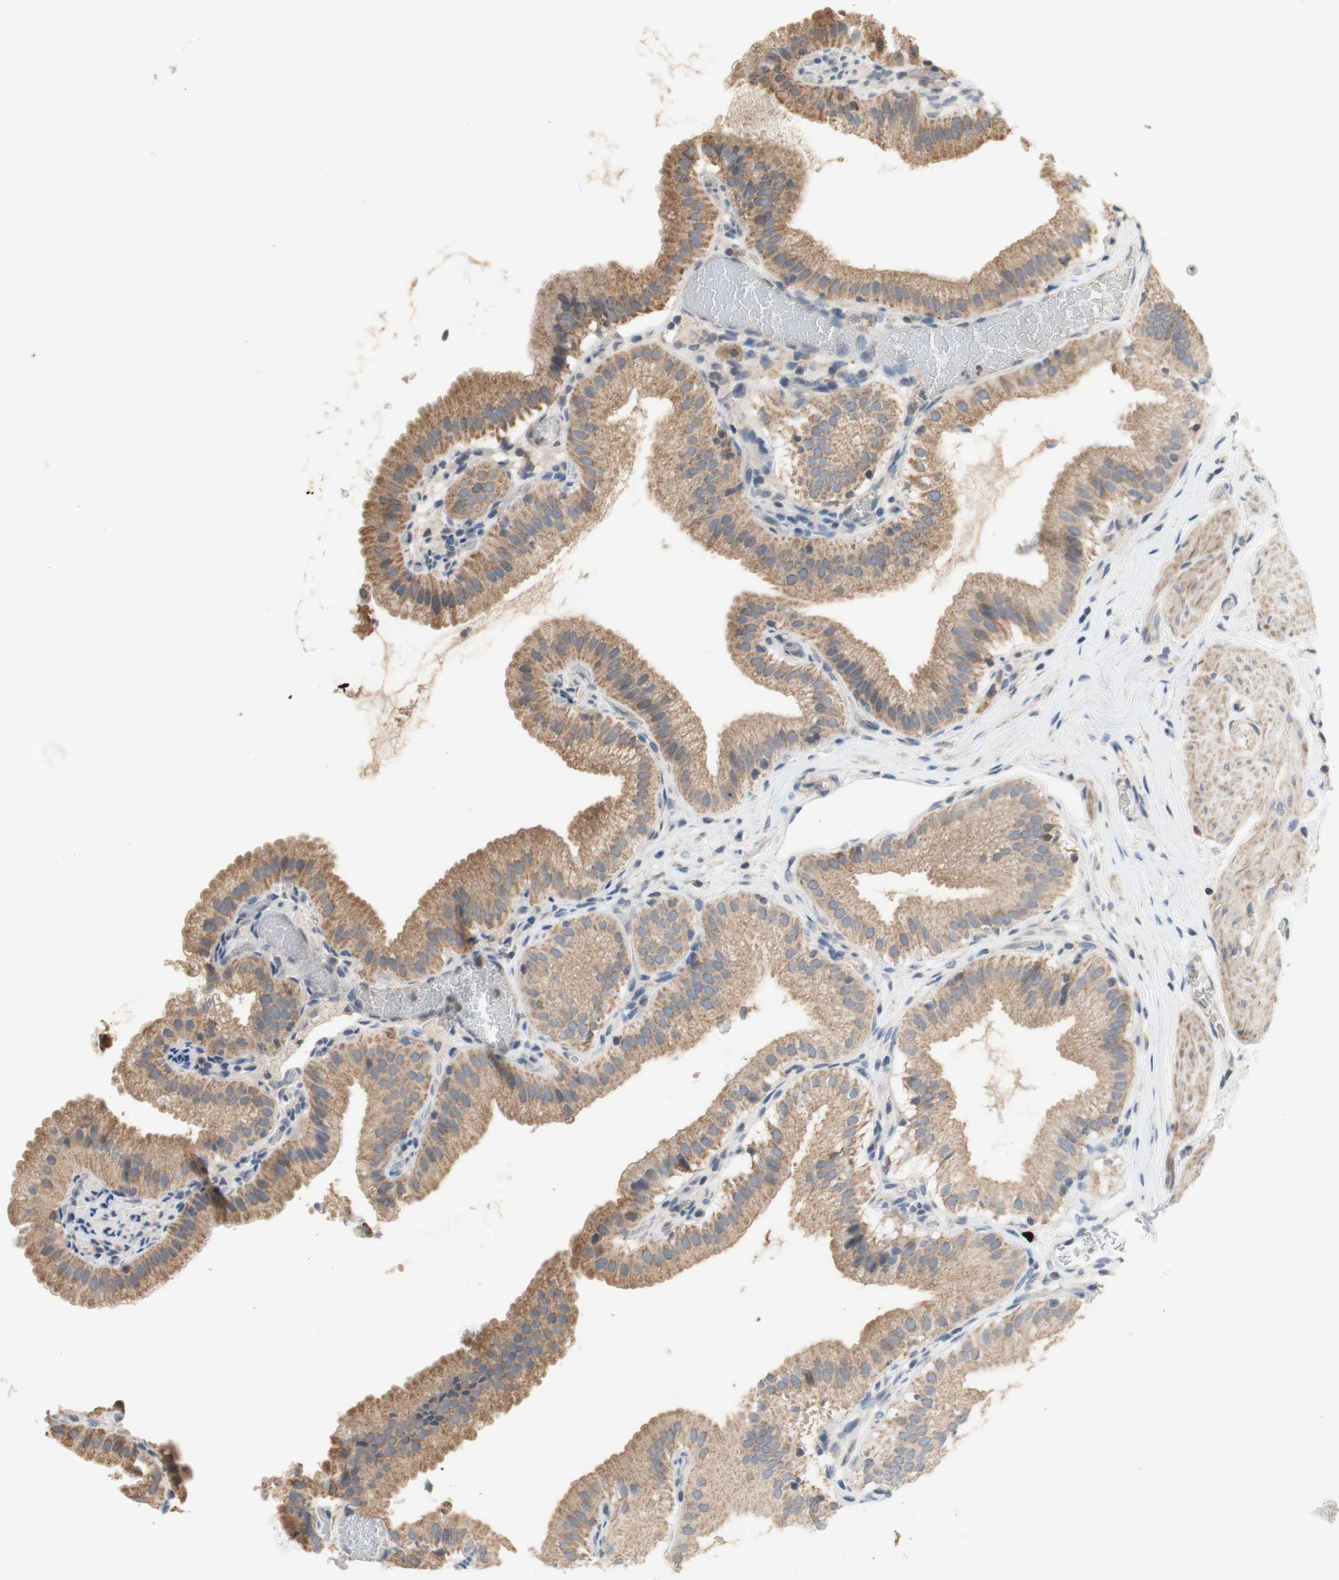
{"staining": {"intensity": "moderate", "quantity": ">75%", "location": "cytoplasmic/membranous"}, "tissue": "gallbladder", "cell_type": "Glandular cells", "image_type": "normal", "snomed": [{"axis": "morphology", "description": "Normal tissue, NOS"}, {"axis": "topography", "description": "Gallbladder"}], "caption": "A high-resolution image shows immunohistochemistry (IHC) staining of benign gallbladder, which displays moderate cytoplasmic/membranous staining in about >75% of glandular cells. The staining was performed using DAB, with brown indicating positive protein expression. Nuclei are stained blue with hematoxylin.", "gene": "PTGIS", "patient": {"sex": "male", "age": 54}}